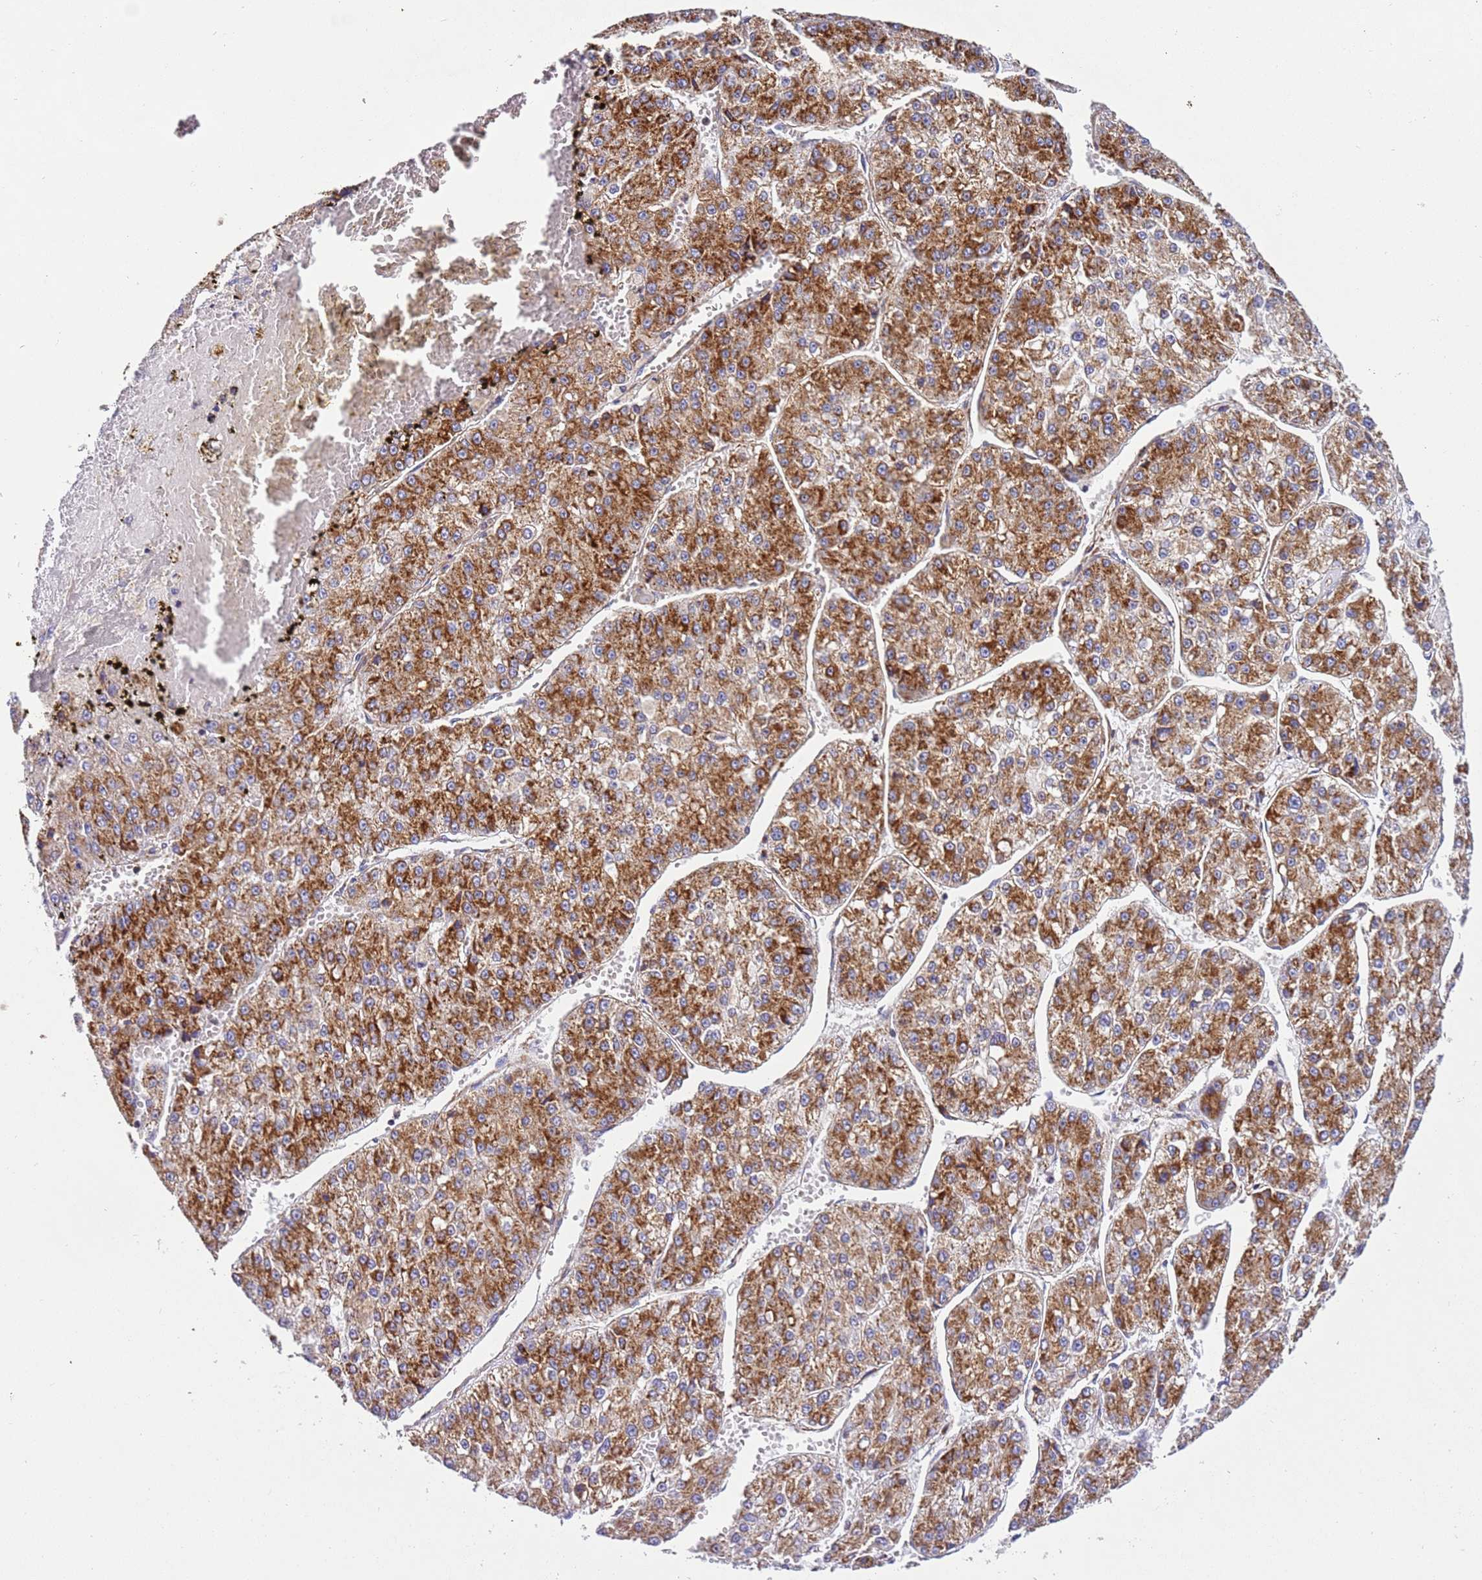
{"staining": {"intensity": "strong", "quantity": ">75%", "location": "cytoplasmic/membranous"}, "tissue": "liver cancer", "cell_type": "Tumor cells", "image_type": "cancer", "snomed": [{"axis": "morphology", "description": "Carcinoma, Hepatocellular, NOS"}, {"axis": "topography", "description": "Liver"}], "caption": "Immunohistochemistry of liver hepatocellular carcinoma displays high levels of strong cytoplasmic/membranous expression in approximately >75% of tumor cells.", "gene": "MRPL20", "patient": {"sex": "female", "age": 73}}